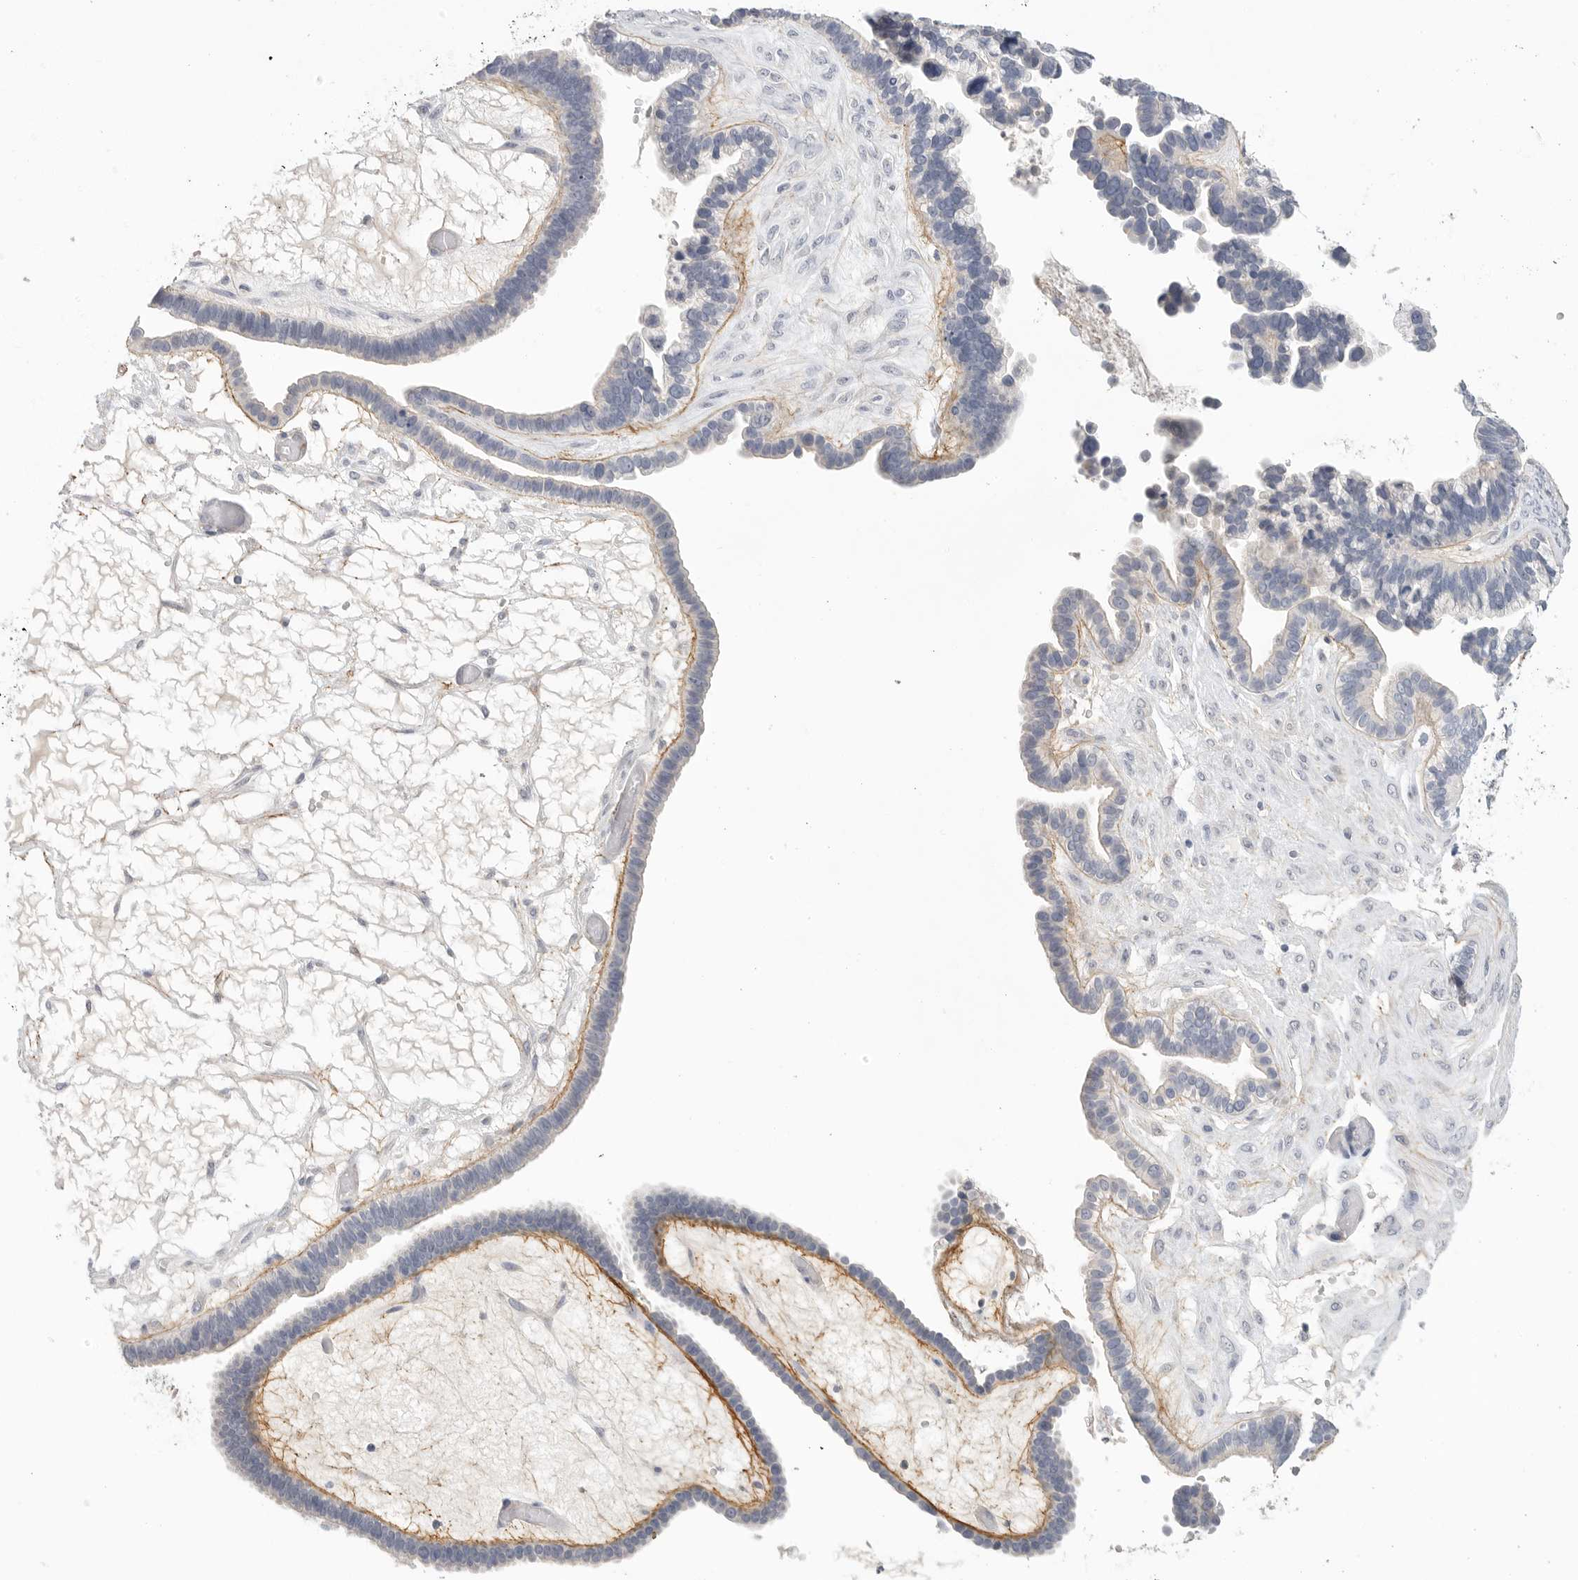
{"staining": {"intensity": "negative", "quantity": "none", "location": "none"}, "tissue": "ovarian cancer", "cell_type": "Tumor cells", "image_type": "cancer", "snomed": [{"axis": "morphology", "description": "Cystadenocarcinoma, serous, NOS"}, {"axis": "topography", "description": "Ovary"}], "caption": "A high-resolution histopathology image shows immunohistochemistry (IHC) staining of ovarian cancer (serous cystadenocarcinoma), which exhibits no significant expression in tumor cells.", "gene": "FBN2", "patient": {"sex": "female", "age": 56}}